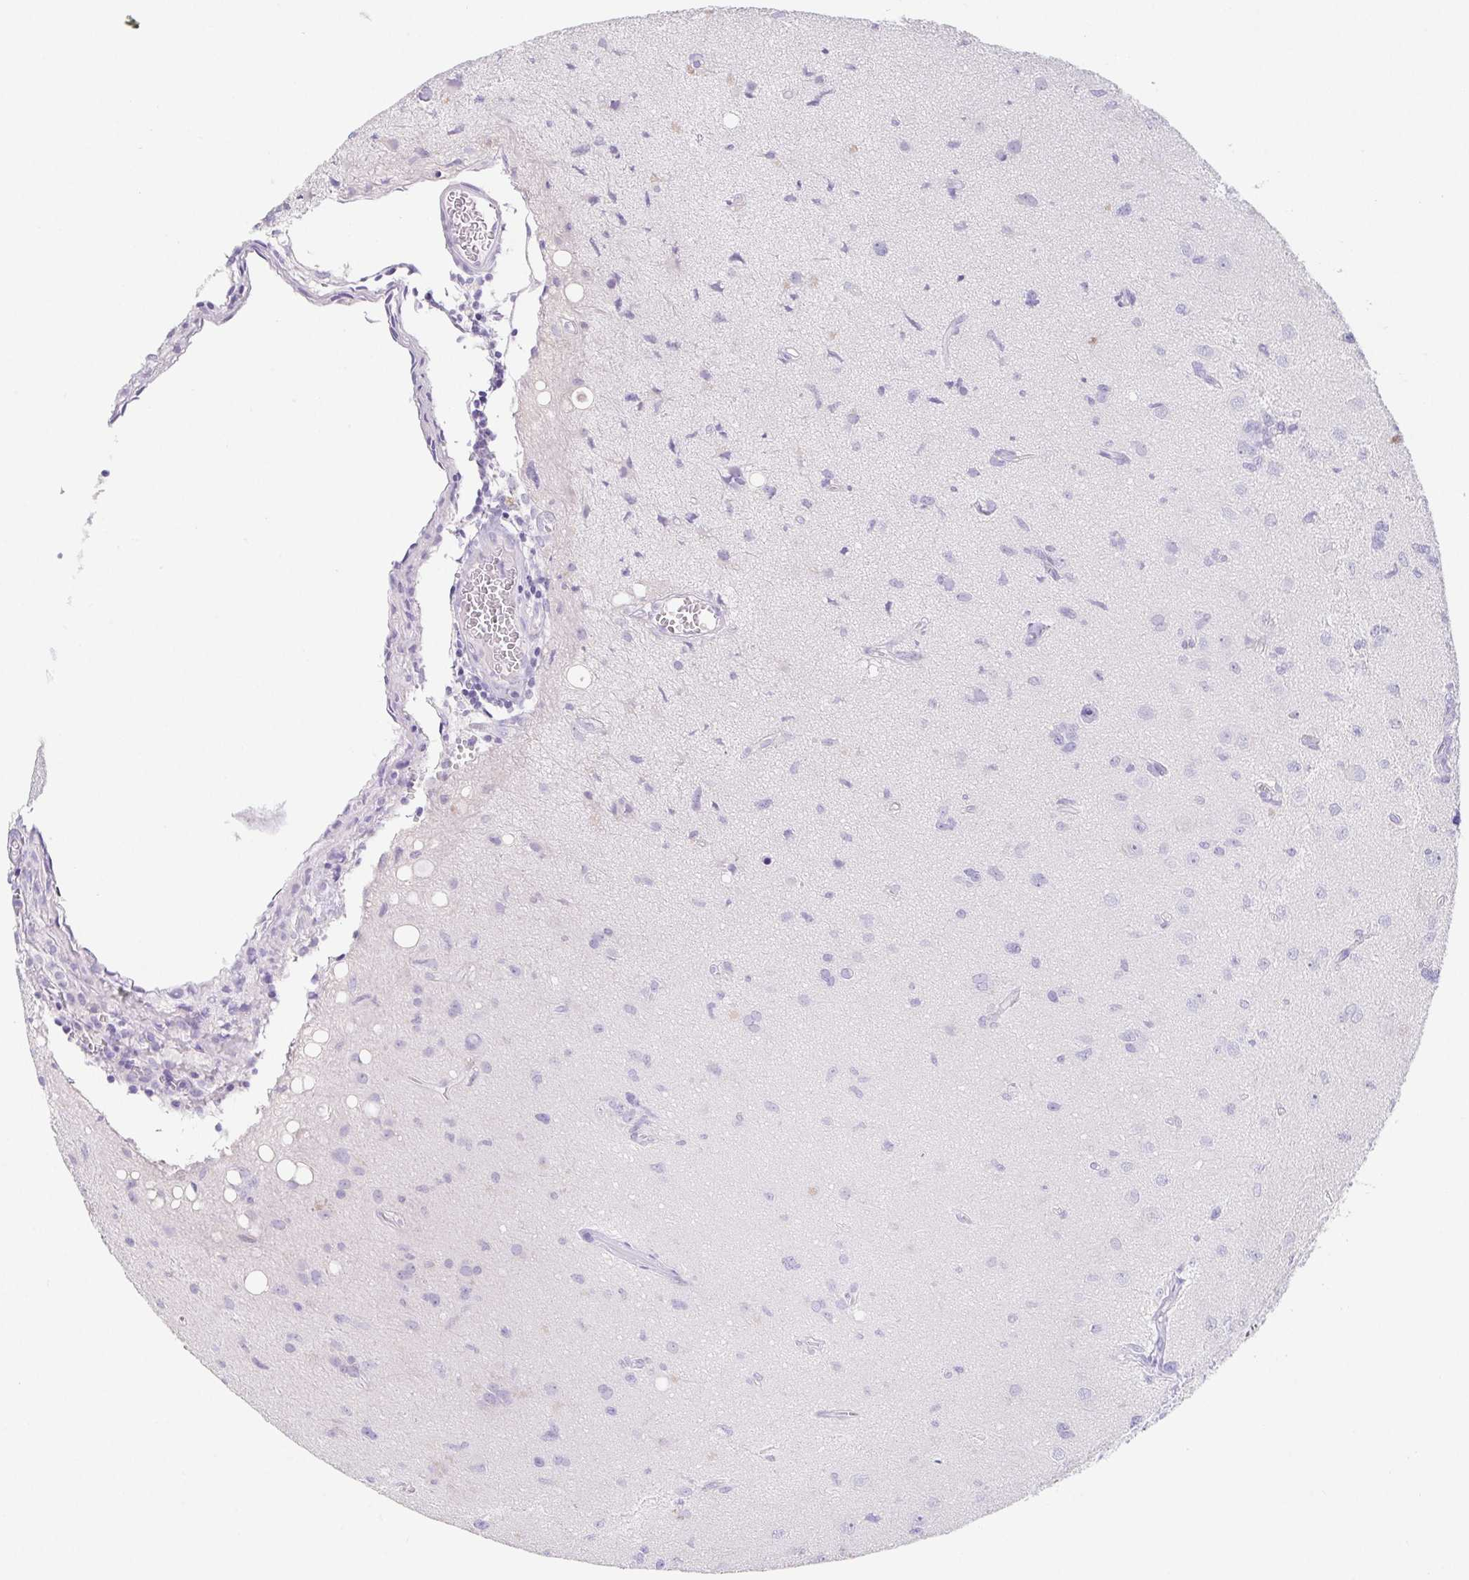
{"staining": {"intensity": "negative", "quantity": "none", "location": "none"}, "tissue": "glioma", "cell_type": "Tumor cells", "image_type": "cancer", "snomed": [{"axis": "morphology", "description": "Glioma, malignant, High grade"}, {"axis": "topography", "description": "Brain"}], "caption": "Immunohistochemistry image of neoplastic tissue: malignant glioma (high-grade) stained with DAB exhibits no significant protein positivity in tumor cells.", "gene": "HDGFL1", "patient": {"sex": "male", "age": 67}}